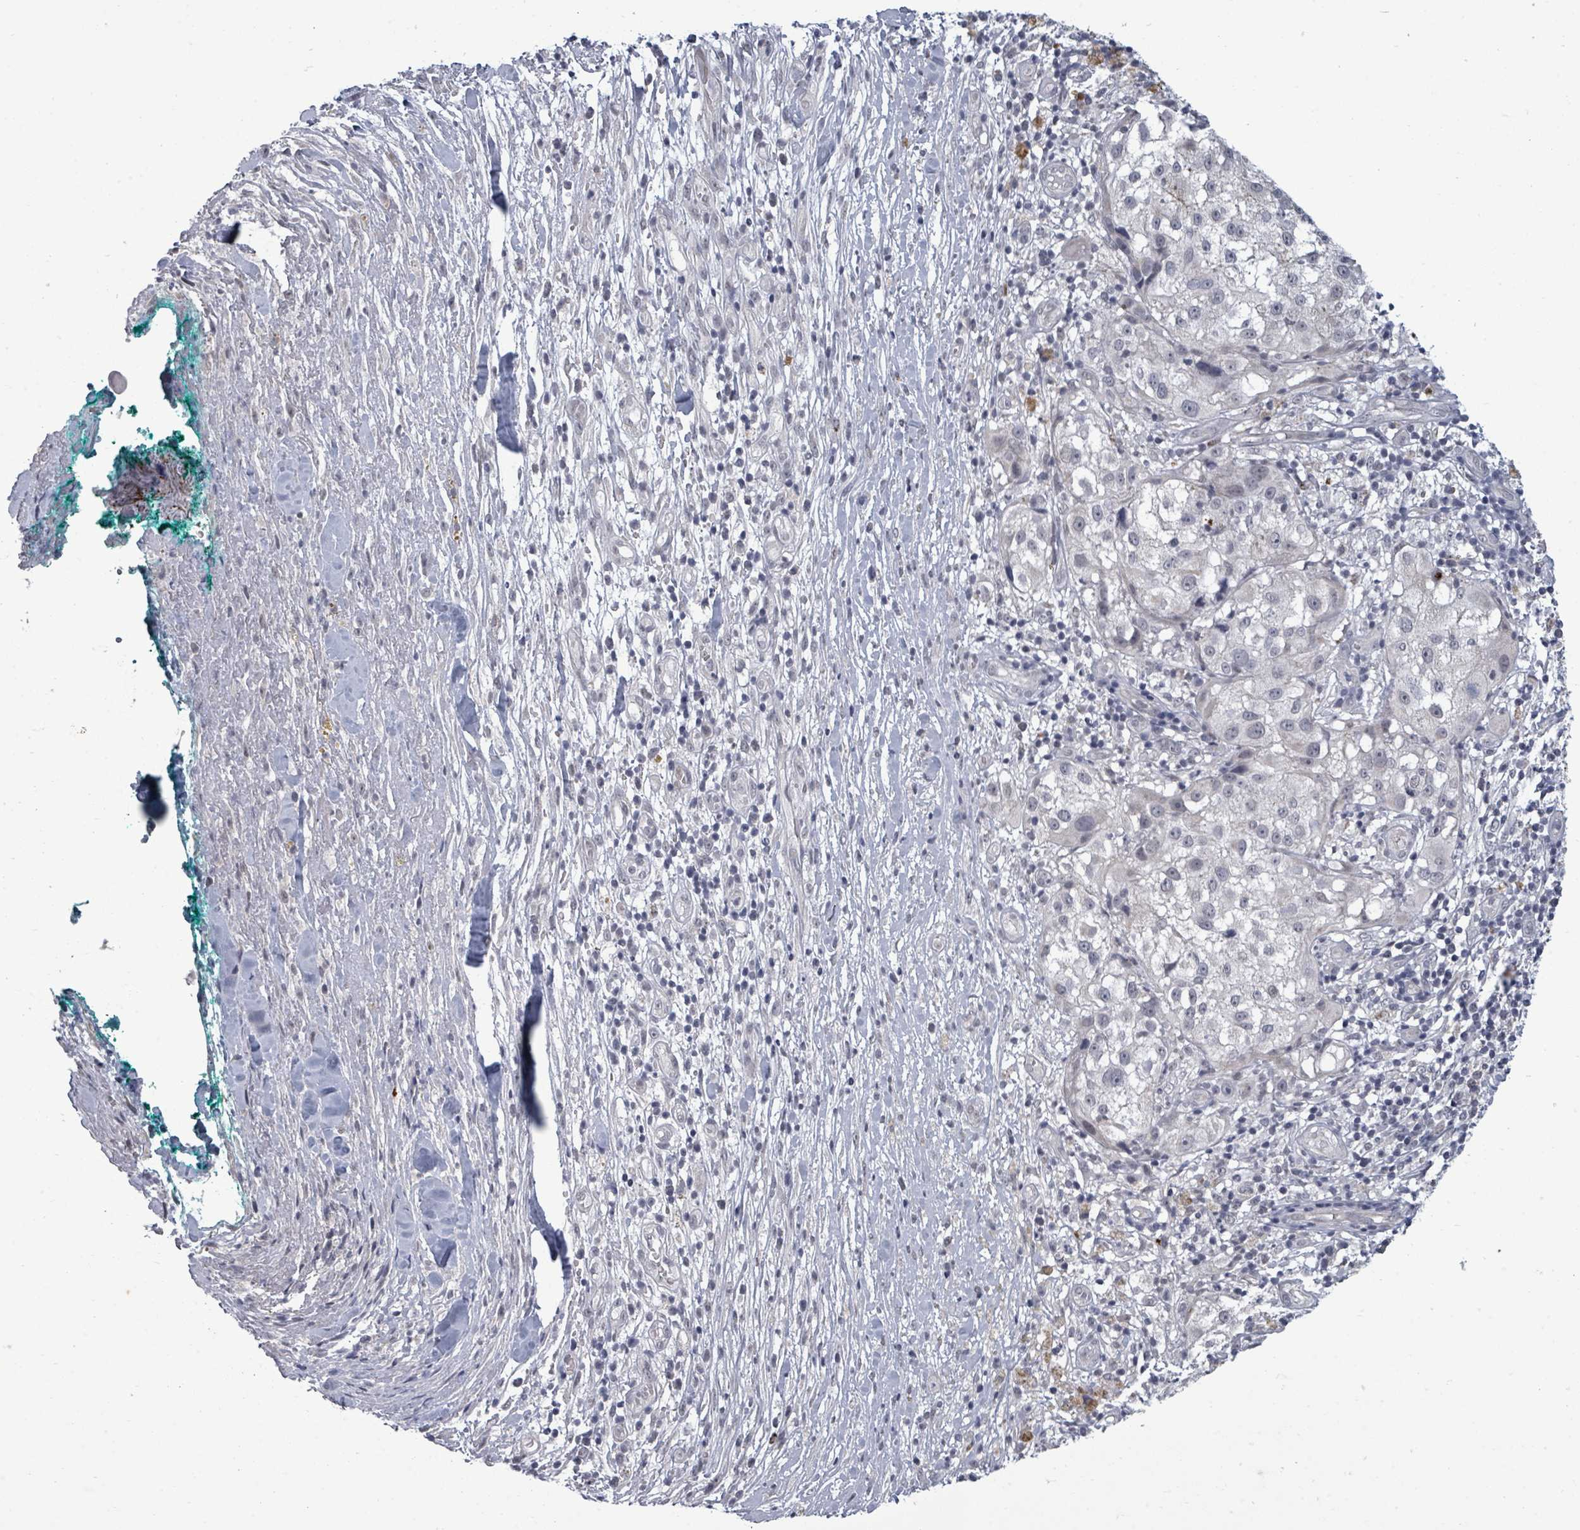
{"staining": {"intensity": "negative", "quantity": "none", "location": "none"}, "tissue": "melanoma", "cell_type": "Tumor cells", "image_type": "cancer", "snomed": [{"axis": "morphology", "description": "Normal morphology"}, {"axis": "morphology", "description": "Malignant melanoma, NOS"}, {"axis": "topography", "description": "Skin"}], "caption": "DAB immunohistochemical staining of melanoma reveals no significant positivity in tumor cells. (Brightfield microscopy of DAB immunohistochemistry (IHC) at high magnification).", "gene": "ASB12", "patient": {"sex": "female", "age": 72}}